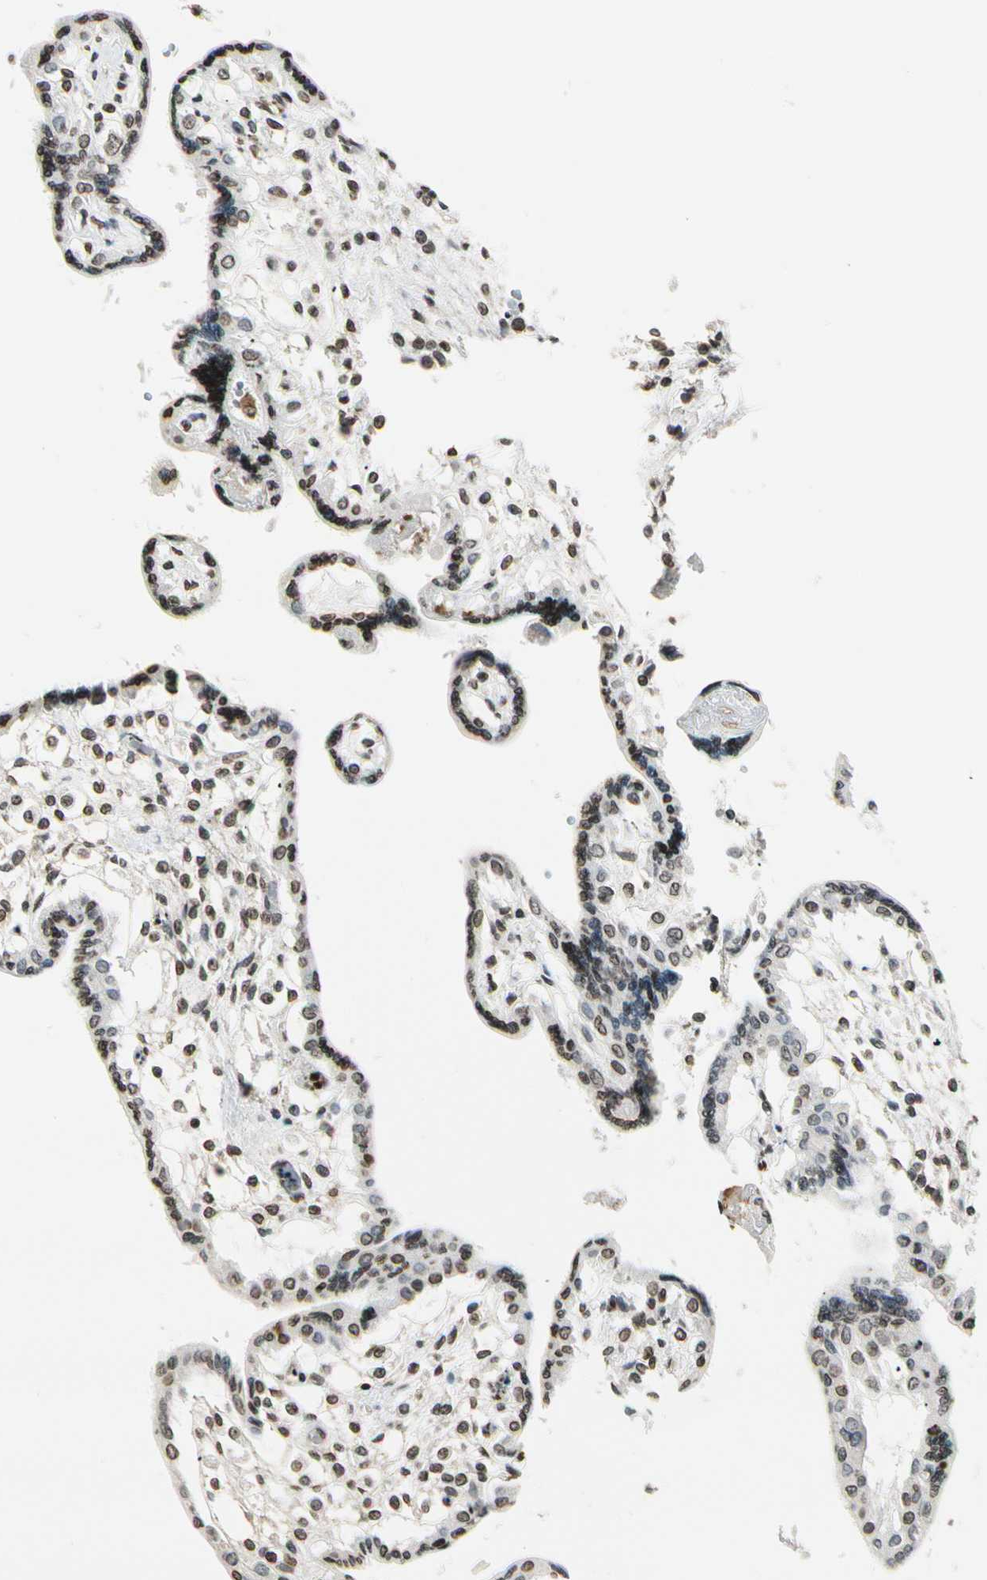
{"staining": {"intensity": "weak", "quantity": "25%-75%", "location": "nuclear"}, "tissue": "placenta", "cell_type": "Decidual cells", "image_type": "normal", "snomed": [{"axis": "morphology", "description": "Normal tissue, NOS"}, {"axis": "topography", "description": "Placenta"}], "caption": "Brown immunohistochemical staining in normal placenta displays weak nuclear positivity in approximately 25%-75% of decidual cells. (DAB IHC with brightfield microscopy, high magnification).", "gene": "FER", "patient": {"sex": "female", "age": 31}}